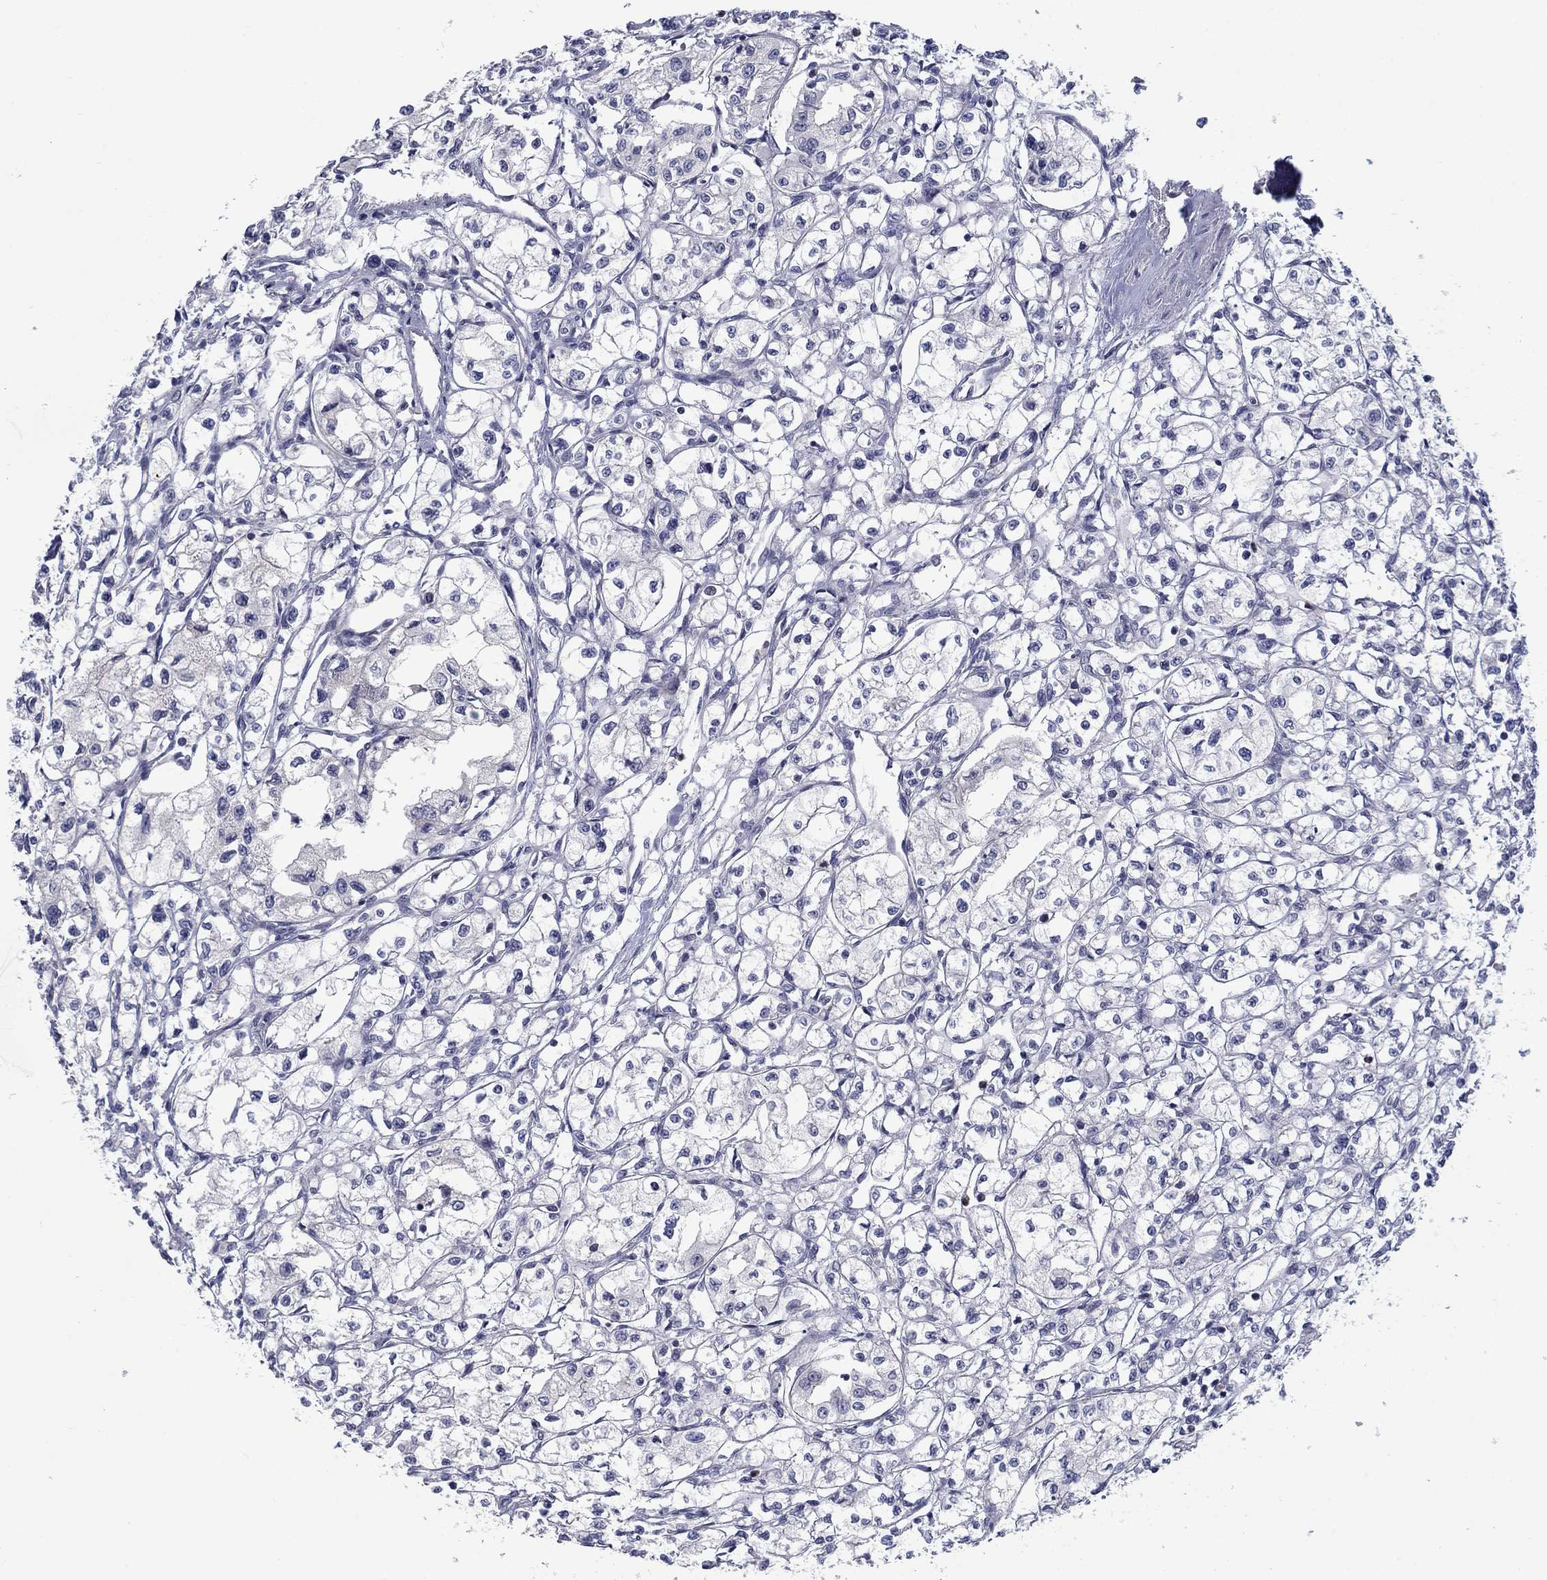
{"staining": {"intensity": "negative", "quantity": "none", "location": "none"}, "tissue": "renal cancer", "cell_type": "Tumor cells", "image_type": "cancer", "snomed": [{"axis": "morphology", "description": "Adenocarcinoma, NOS"}, {"axis": "topography", "description": "Kidney"}], "caption": "This photomicrograph is of renal cancer stained with immunohistochemistry to label a protein in brown with the nuclei are counter-stained blue. There is no positivity in tumor cells. Nuclei are stained in blue.", "gene": "KIF15", "patient": {"sex": "male", "age": 56}}